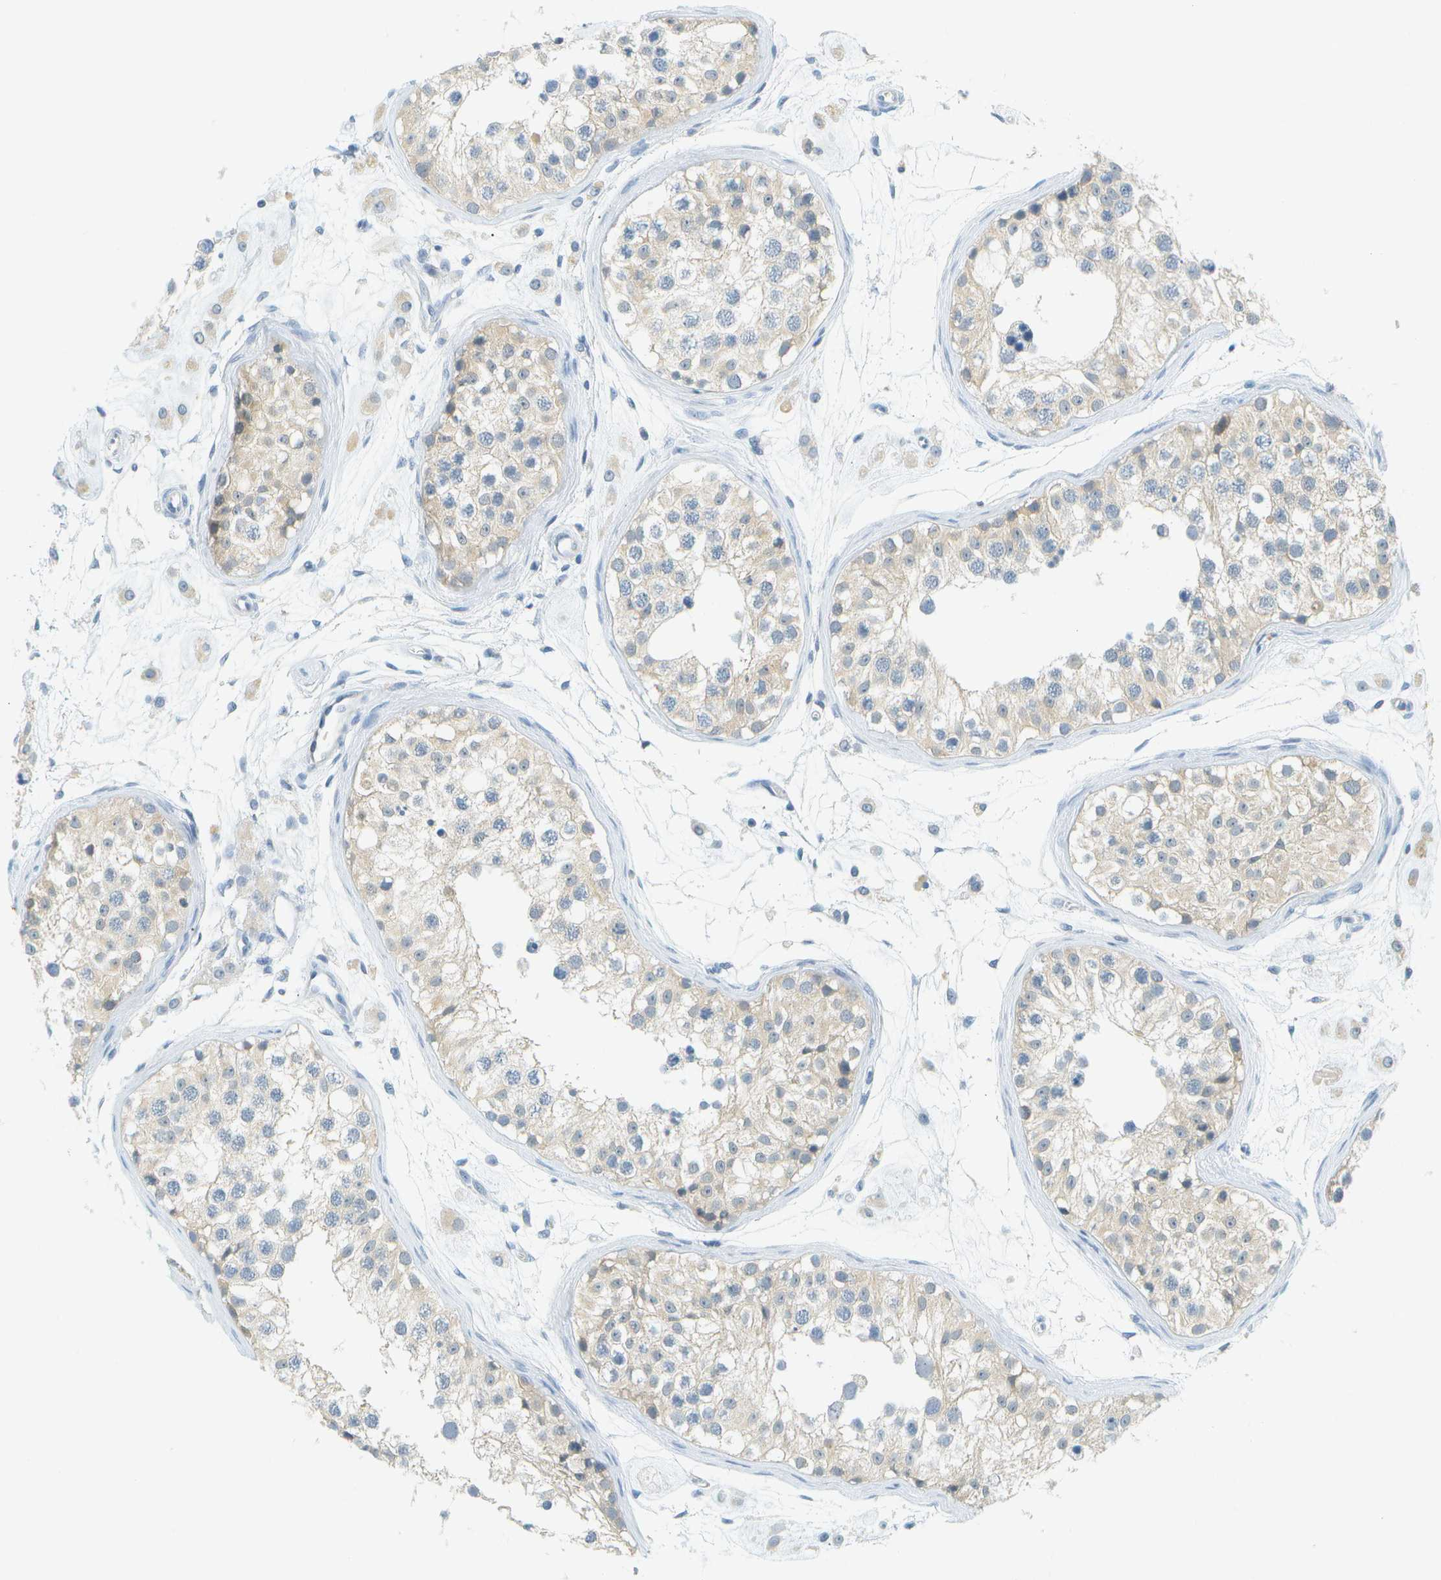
{"staining": {"intensity": "weak", "quantity": "25%-75%", "location": "cytoplasmic/membranous"}, "tissue": "testis", "cell_type": "Cells in seminiferous ducts", "image_type": "normal", "snomed": [{"axis": "morphology", "description": "Normal tissue, NOS"}, {"axis": "morphology", "description": "Adenocarcinoma, metastatic, NOS"}, {"axis": "topography", "description": "Testis"}], "caption": "Weak cytoplasmic/membranous positivity is appreciated in approximately 25%-75% of cells in seminiferous ducts in unremarkable testis.", "gene": "SMYD5", "patient": {"sex": "male", "age": 26}}